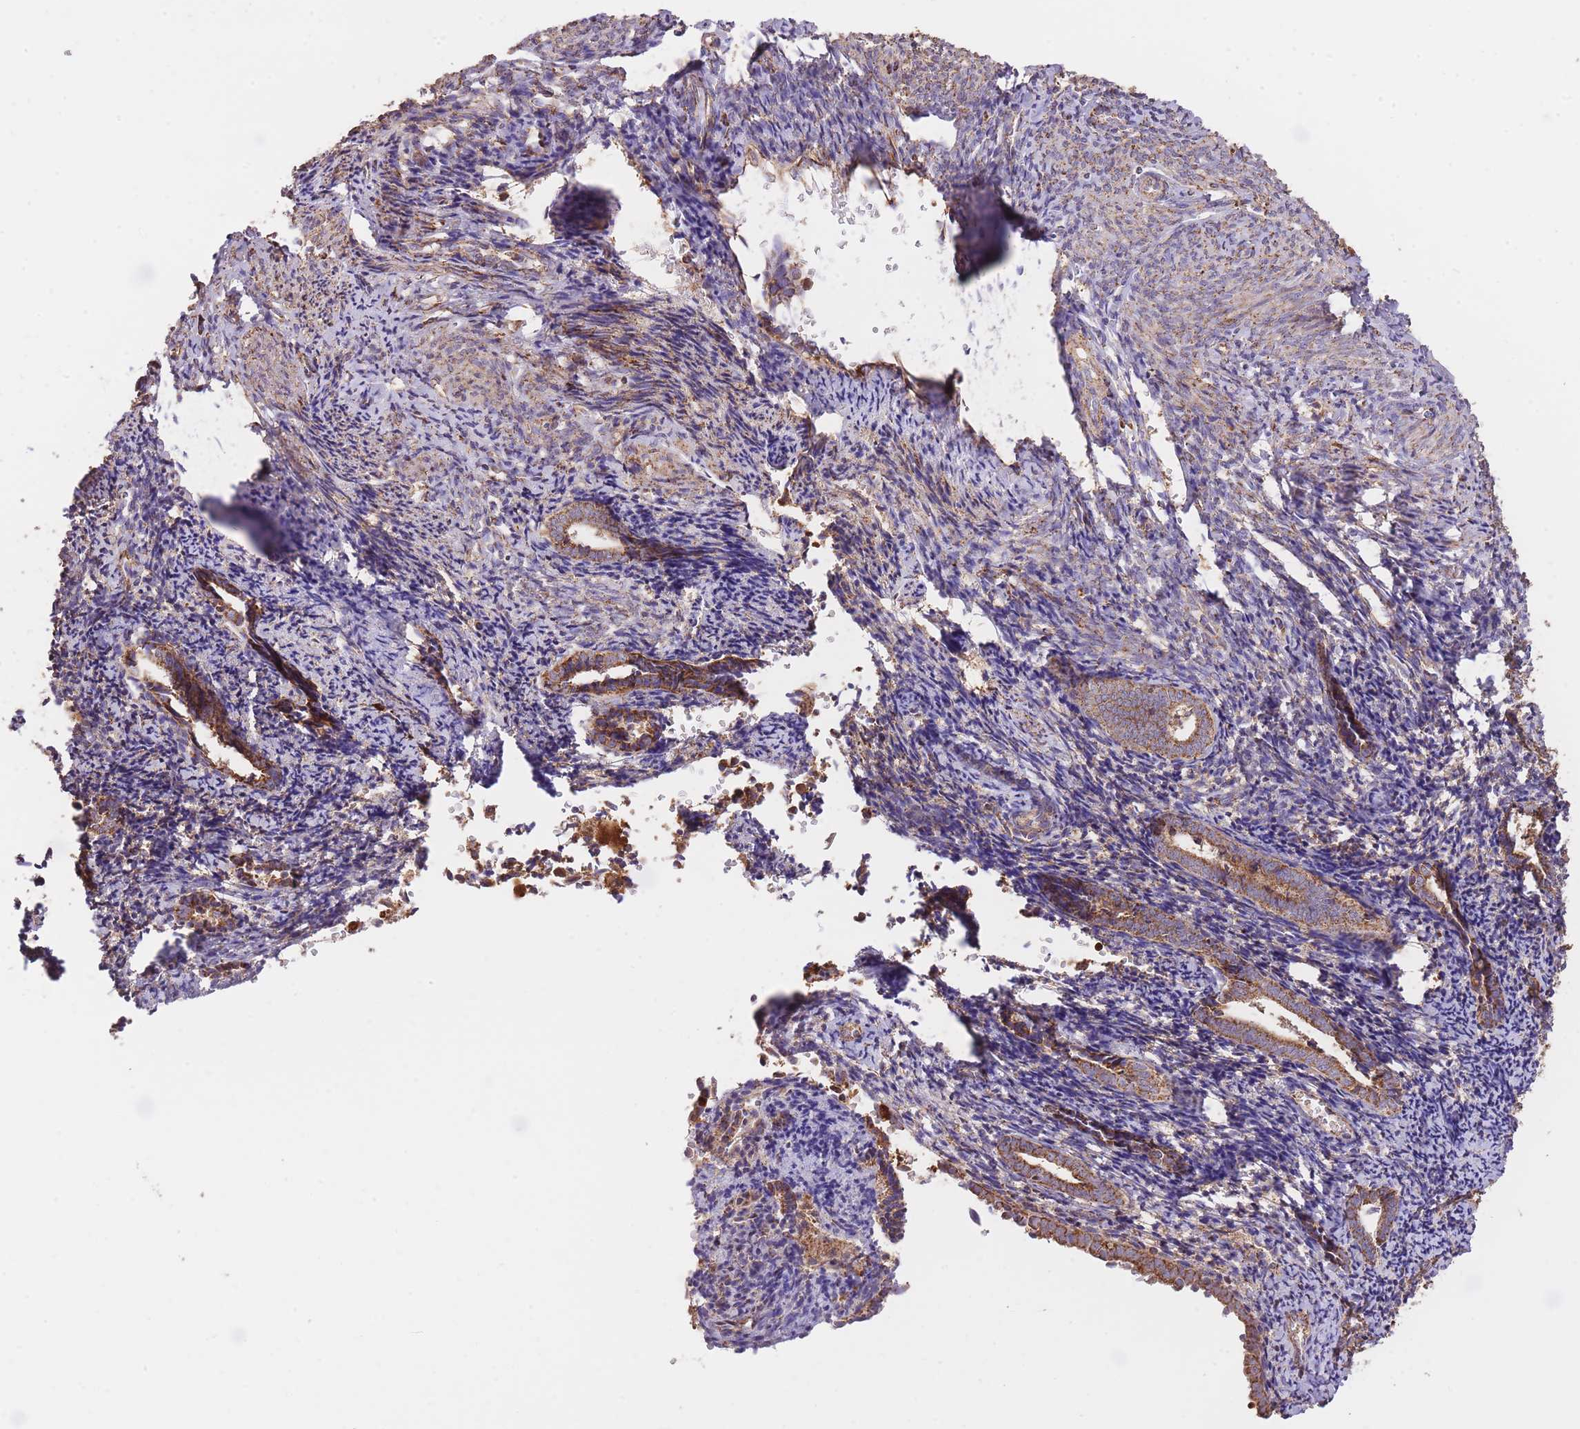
{"staining": {"intensity": "moderate", "quantity": ">75%", "location": "cytoplasmic/membranous"}, "tissue": "endometrium", "cell_type": "Cells in endometrial stroma", "image_type": "normal", "snomed": [{"axis": "morphology", "description": "Normal tissue, NOS"}, {"axis": "topography", "description": "Endometrium"}], "caption": "DAB (3,3'-diaminobenzidine) immunohistochemical staining of normal endometrium shows moderate cytoplasmic/membranous protein expression in approximately >75% of cells in endometrial stroma.", "gene": "PREP", "patient": {"sex": "female", "age": 54}}